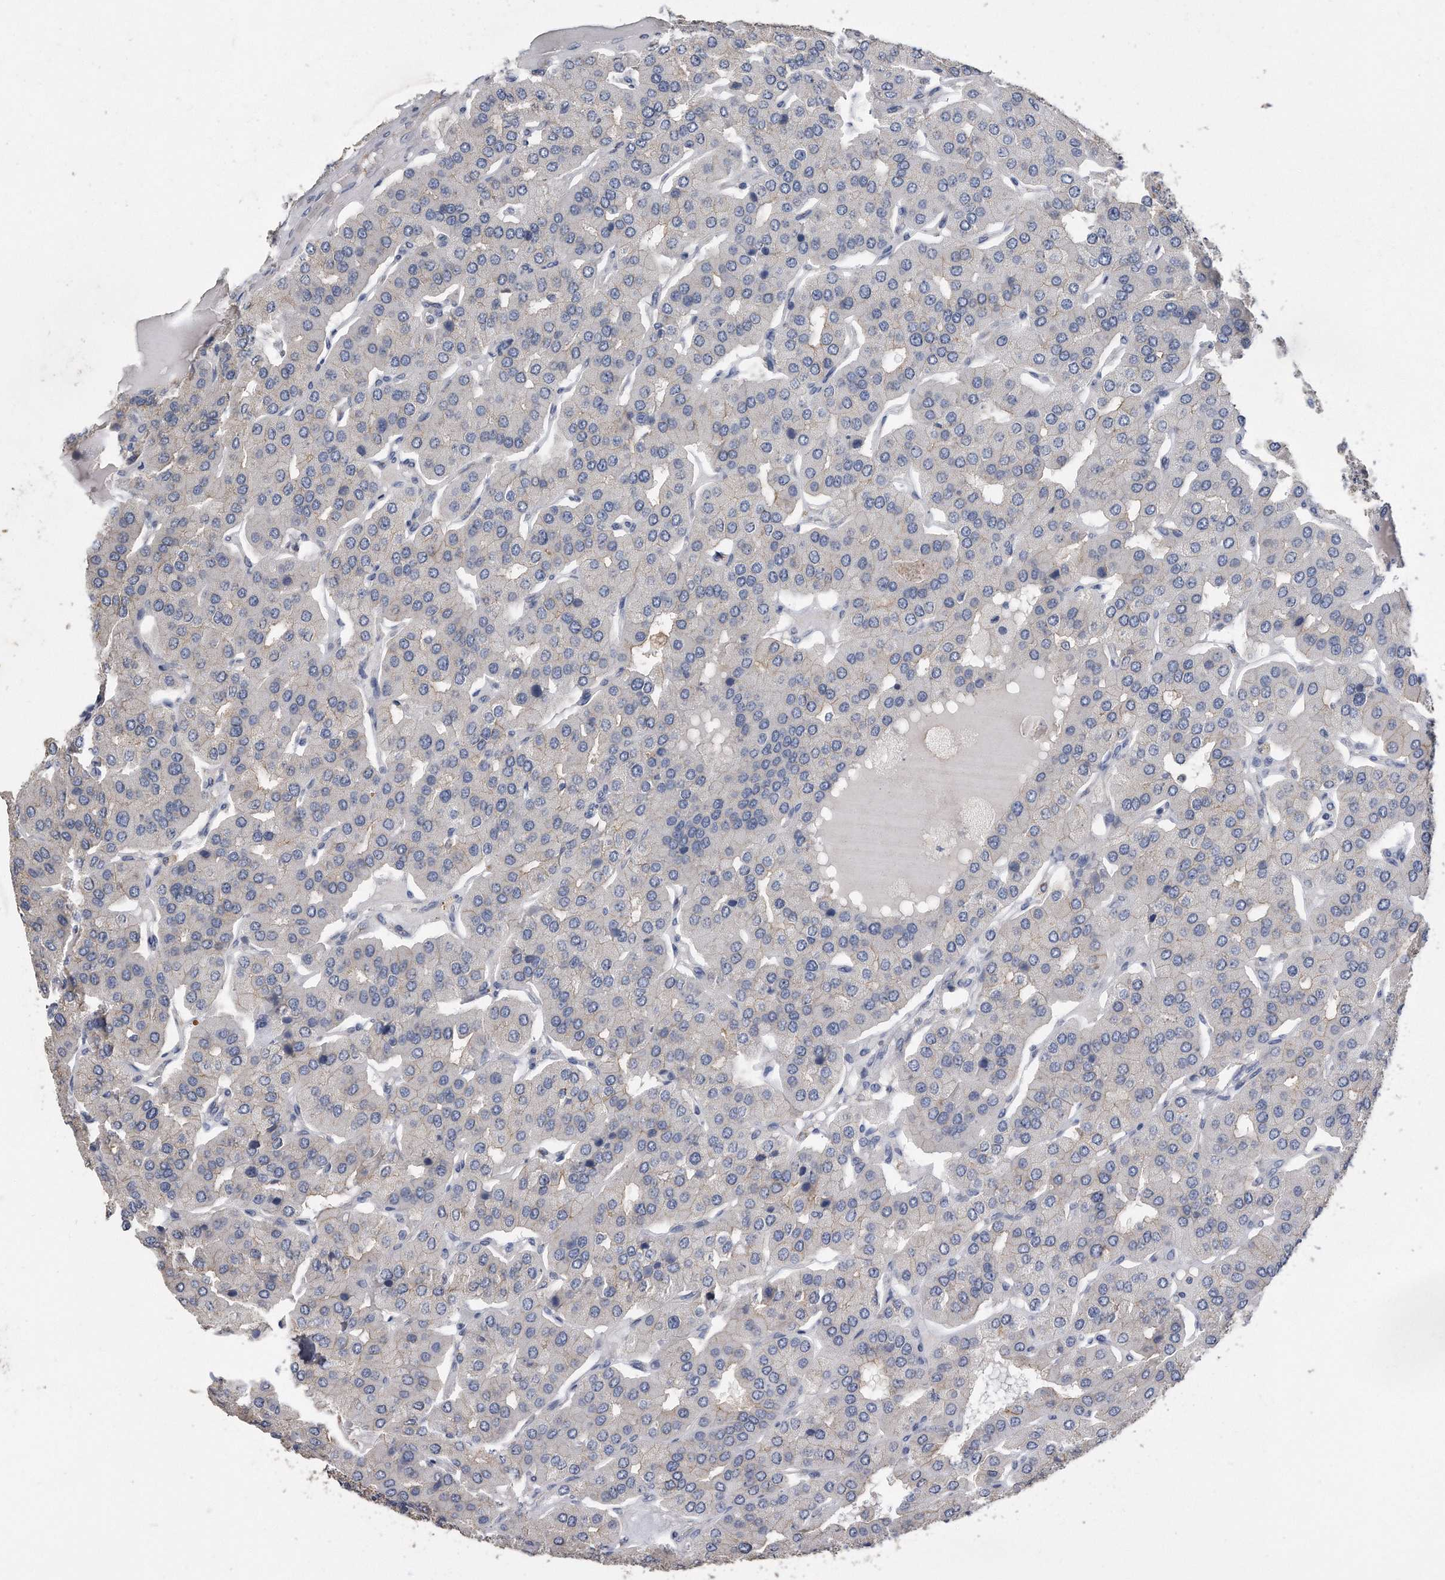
{"staining": {"intensity": "negative", "quantity": "none", "location": "none"}, "tissue": "parathyroid gland", "cell_type": "Glandular cells", "image_type": "normal", "snomed": [{"axis": "morphology", "description": "Normal tissue, NOS"}, {"axis": "morphology", "description": "Adenoma, NOS"}, {"axis": "topography", "description": "Parathyroid gland"}], "caption": "High power microscopy image of an IHC histopathology image of benign parathyroid gland, revealing no significant positivity in glandular cells. (DAB immunohistochemistry (IHC), high magnification).", "gene": "CDCP1", "patient": {"sex": "female", "age": 86}}